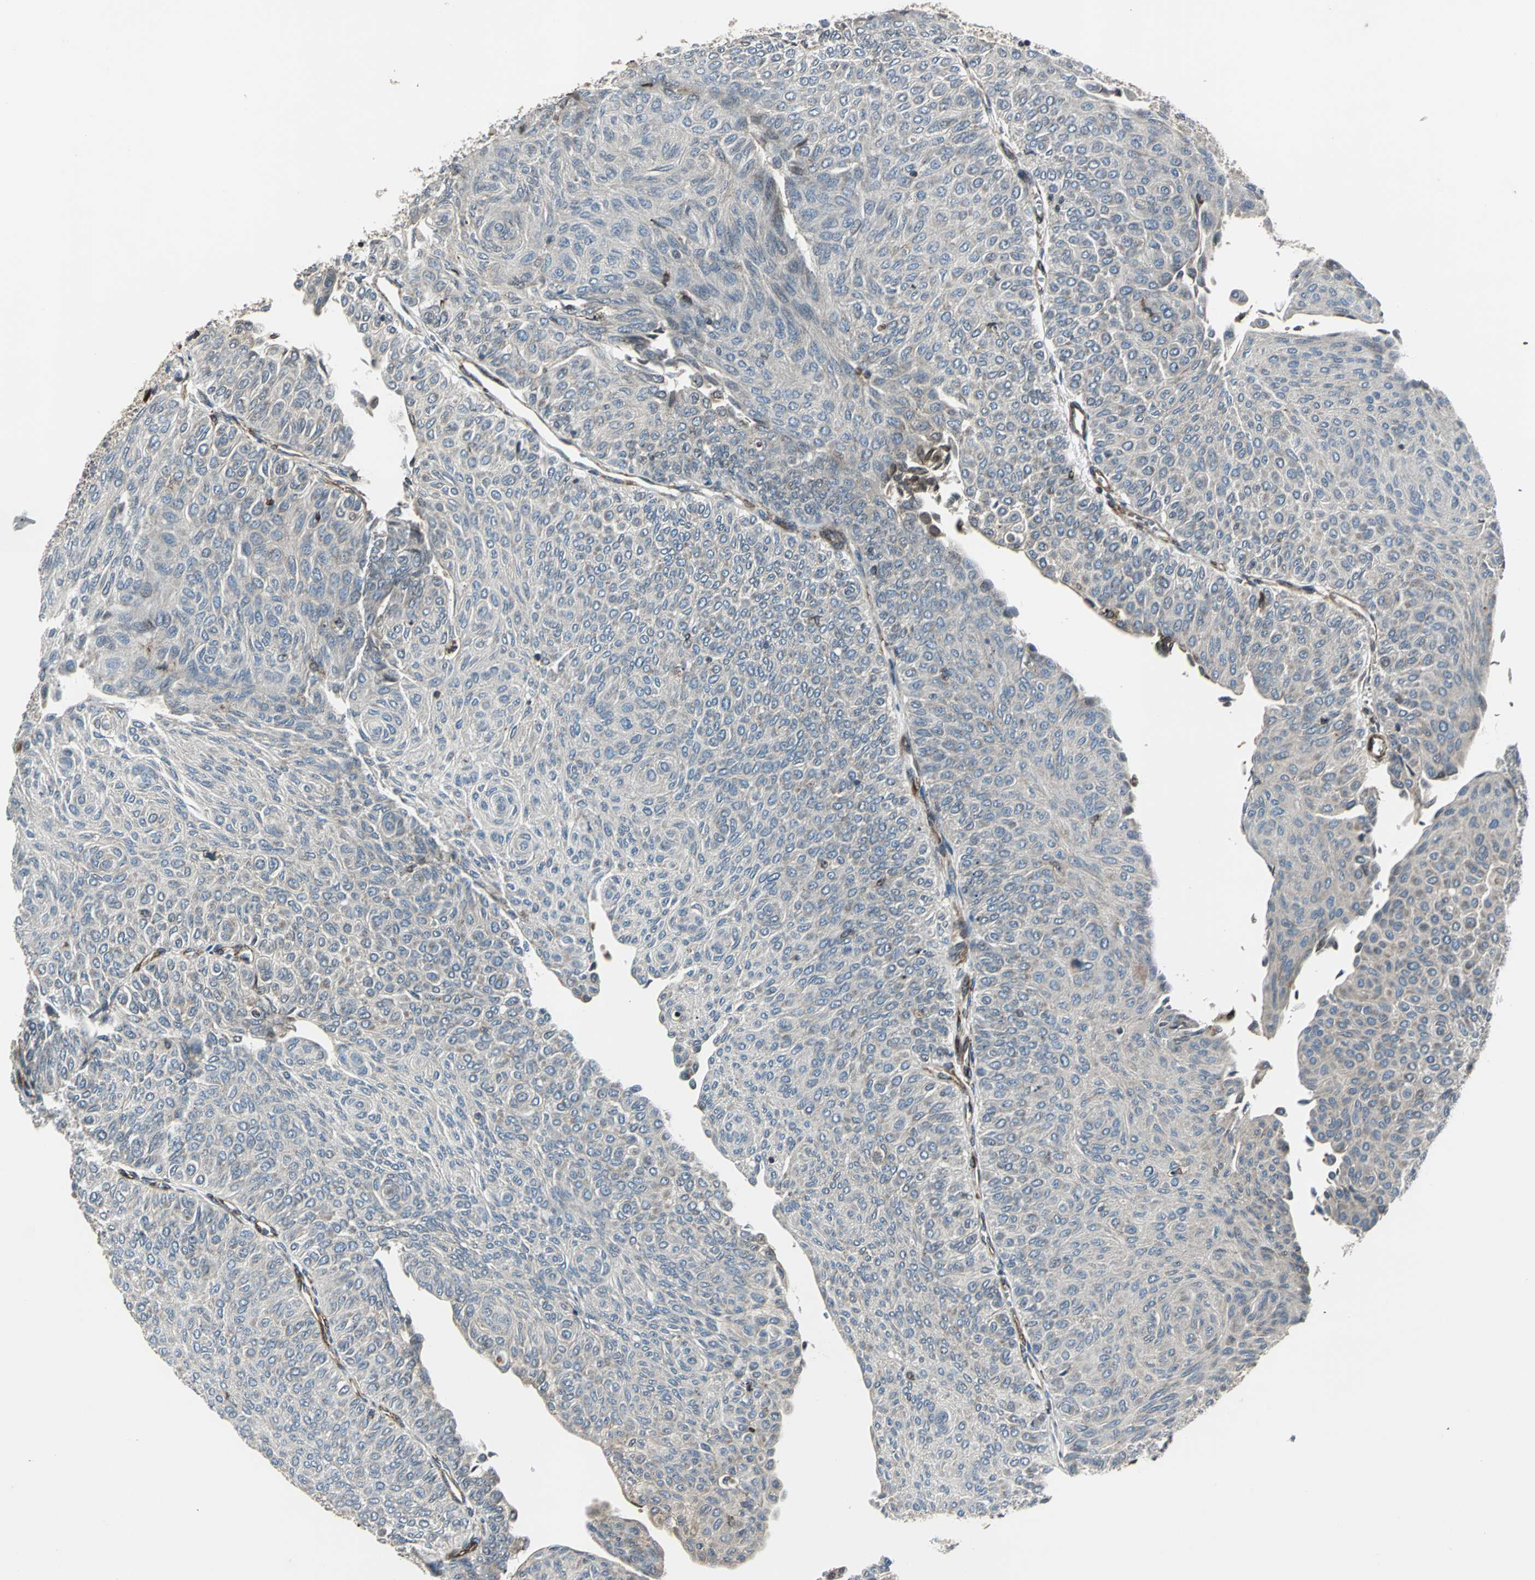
{"staining": {"intensity": "weak", "quantity": "25%-75%", "location": "cytoplasmic/membranous"}, "tissue": "urothelial cancer", "cell_type": "Tumor cells", "image_type": "cancer", "snomed": [{"axis": "morphology", "description": "Urothelial carcinoma, Low grade"}, {"axis": "topography", "description": "Urinary bladder"}], "caption": "Immunohistochemical staining of urothelial cancer demonstrates weak cytoplasmic/membranous protein staining in approximately 25%-75% of tumor cells.", "gene": "HTATIP2", "patient": {"sex": "male", "age": 78}}